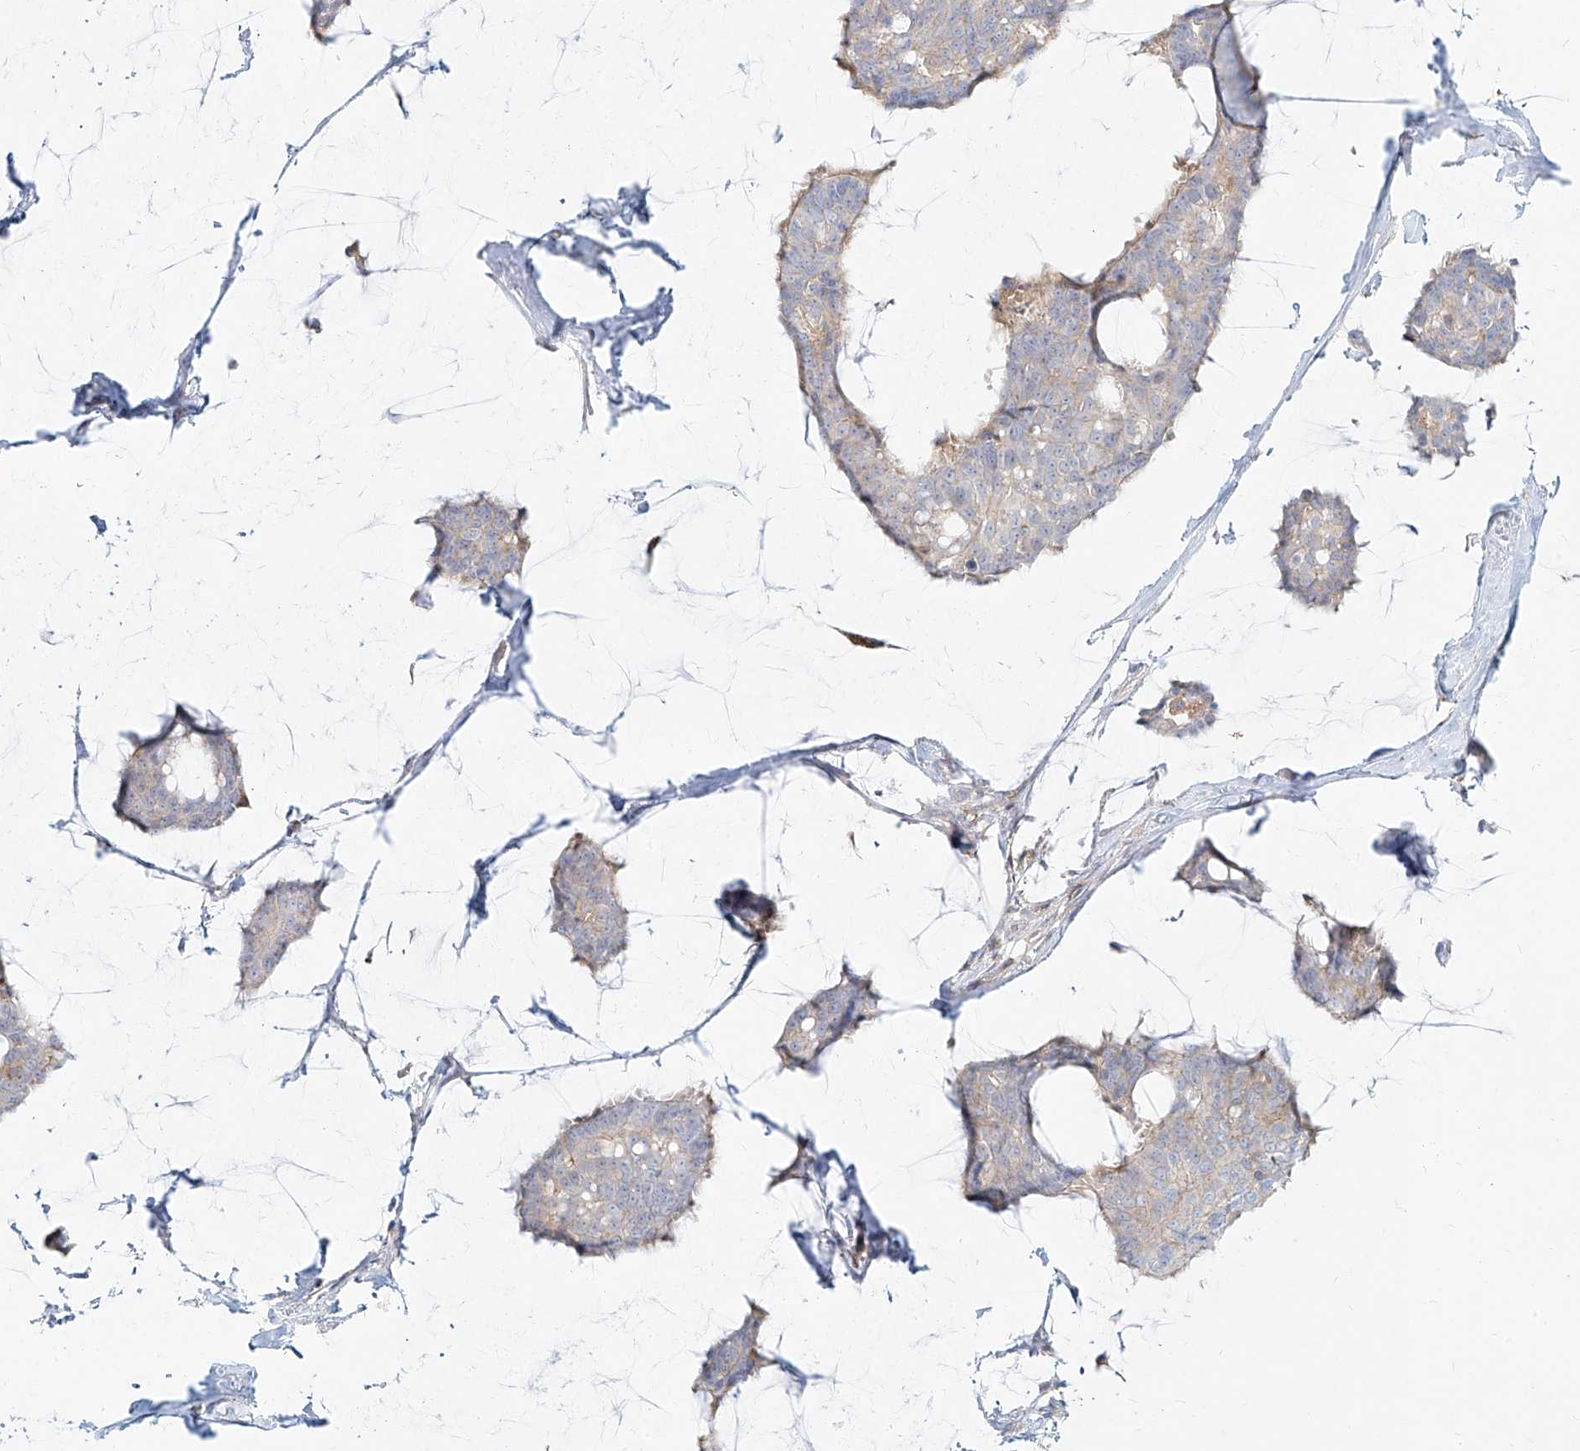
{"staining": {"intensity": "negative", "quantity": "none", "location": "none"}, "tissue": "breast cancer", "cell_type": "Tumor cells", "image_type": "cancer", "snomed": [{"axis": "morphology", "description": "Duct carcinoma"}, {"axis": "topography", "description": "Breast"}], "caption": "Image shows no significant protein staining in tumor cells of breast intraductal carcinoma.", "gene": "SLC2A12", "patient": {"sex": "female", "age": 93}}